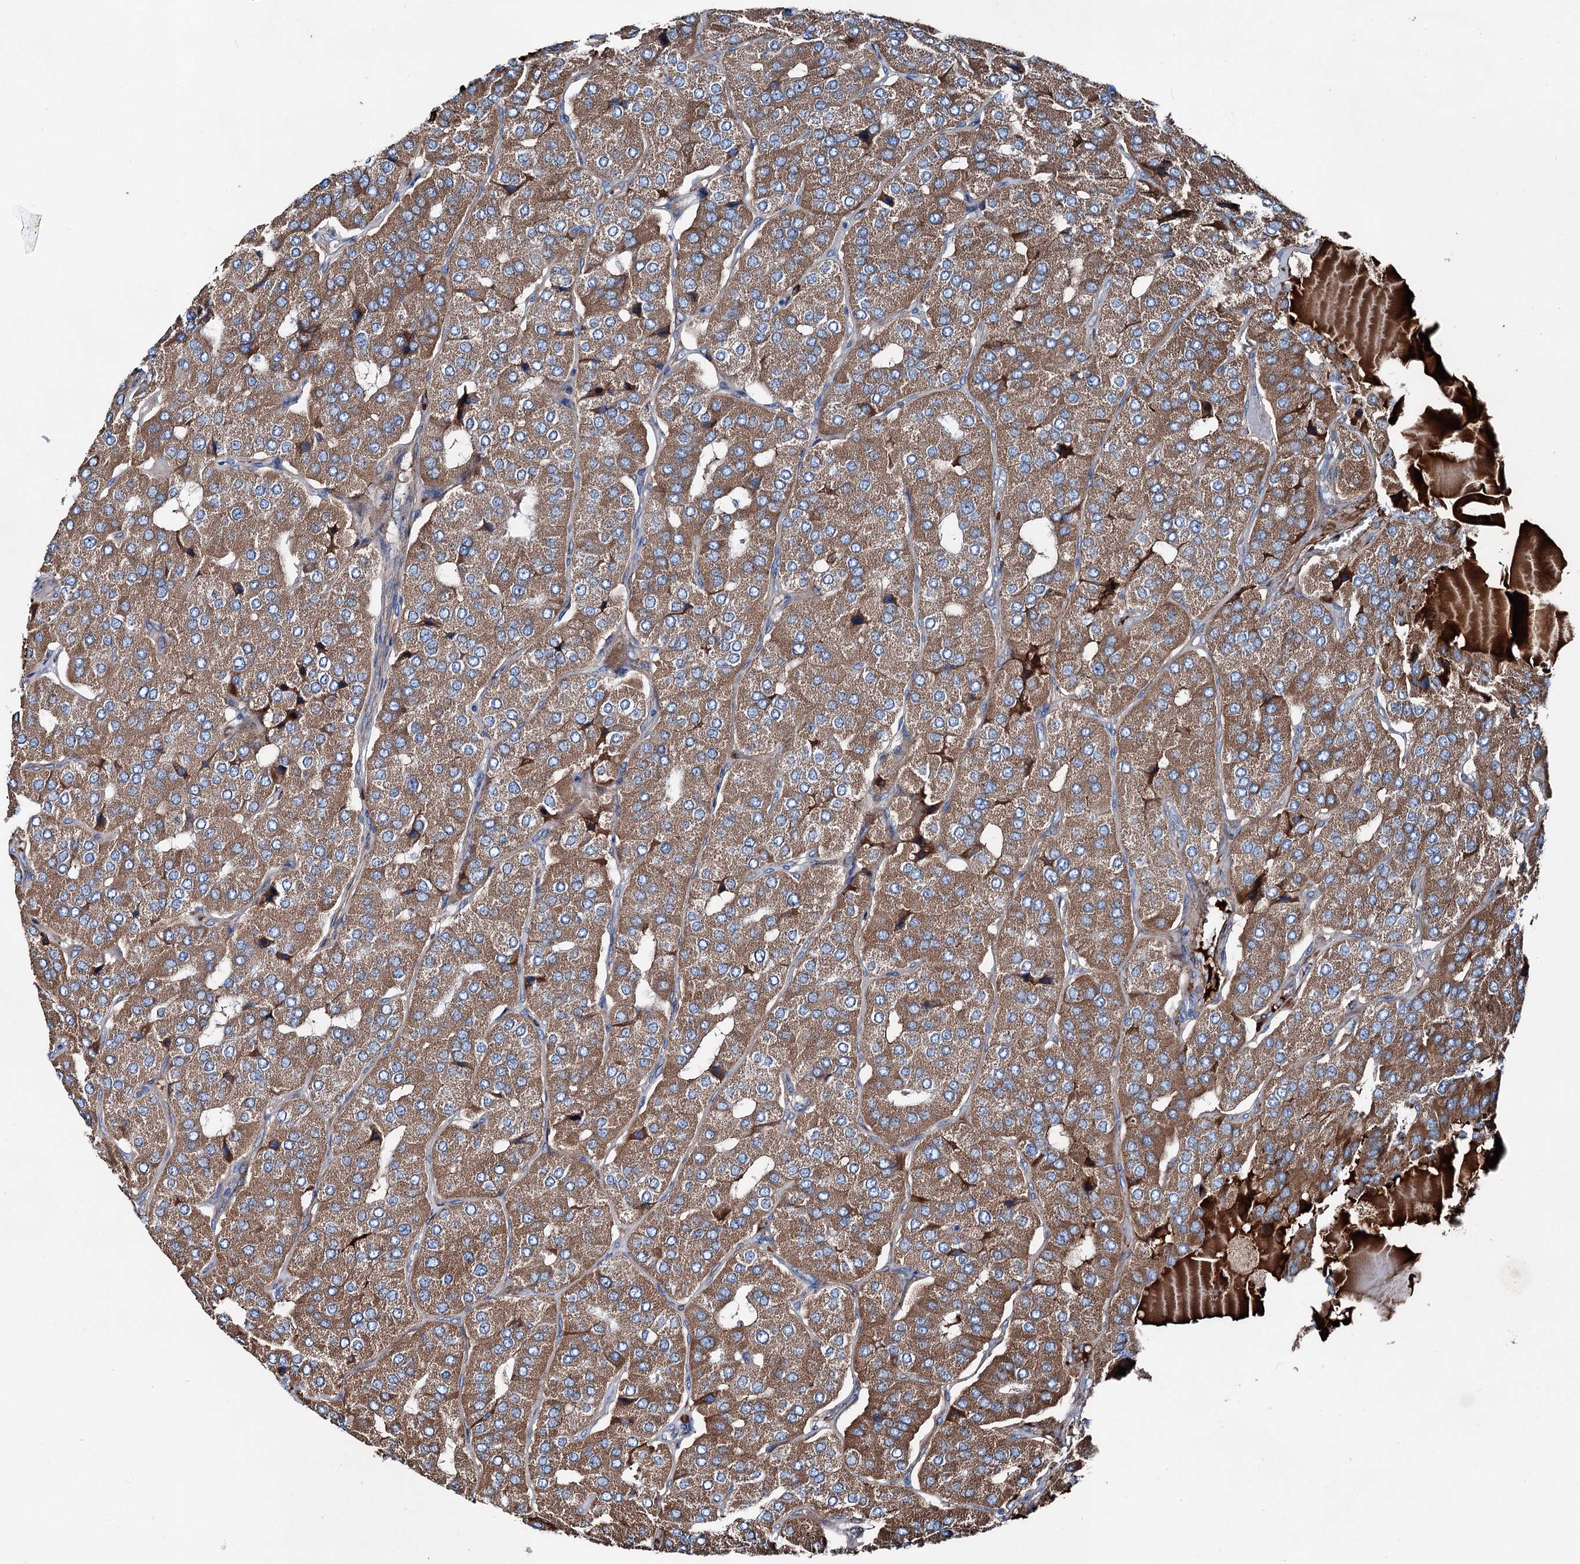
{"staining": {"intensity": "moderate", "quantity": ">75%", "location": "cytoplasmic/membranous"}, "tissue": "parathyroid gland", "cell_type": "Glandular cells", "image_type": "normal", "snomed": [{"axis": "morphology", "description": "Normal tissue, NOS"}, {"axis": "morphology", "description": "Adenoma, NOS"}, {"axis": "topography", "description": "Parathyroid gland"}], "caption": "Immunohistochemistry (IHC) histopathology image of unremarkable parathyroid gland: human parathyroid gland stained using immunohistochemistry shows medium levels of moderate protein expression localized specifically in the cytoplasmic/membranous of glandular cells, appearing as a cytoplasmic/membranous brown color.", "gene": "DDIAS", "patient": {"sex": "female", "age": 86}}